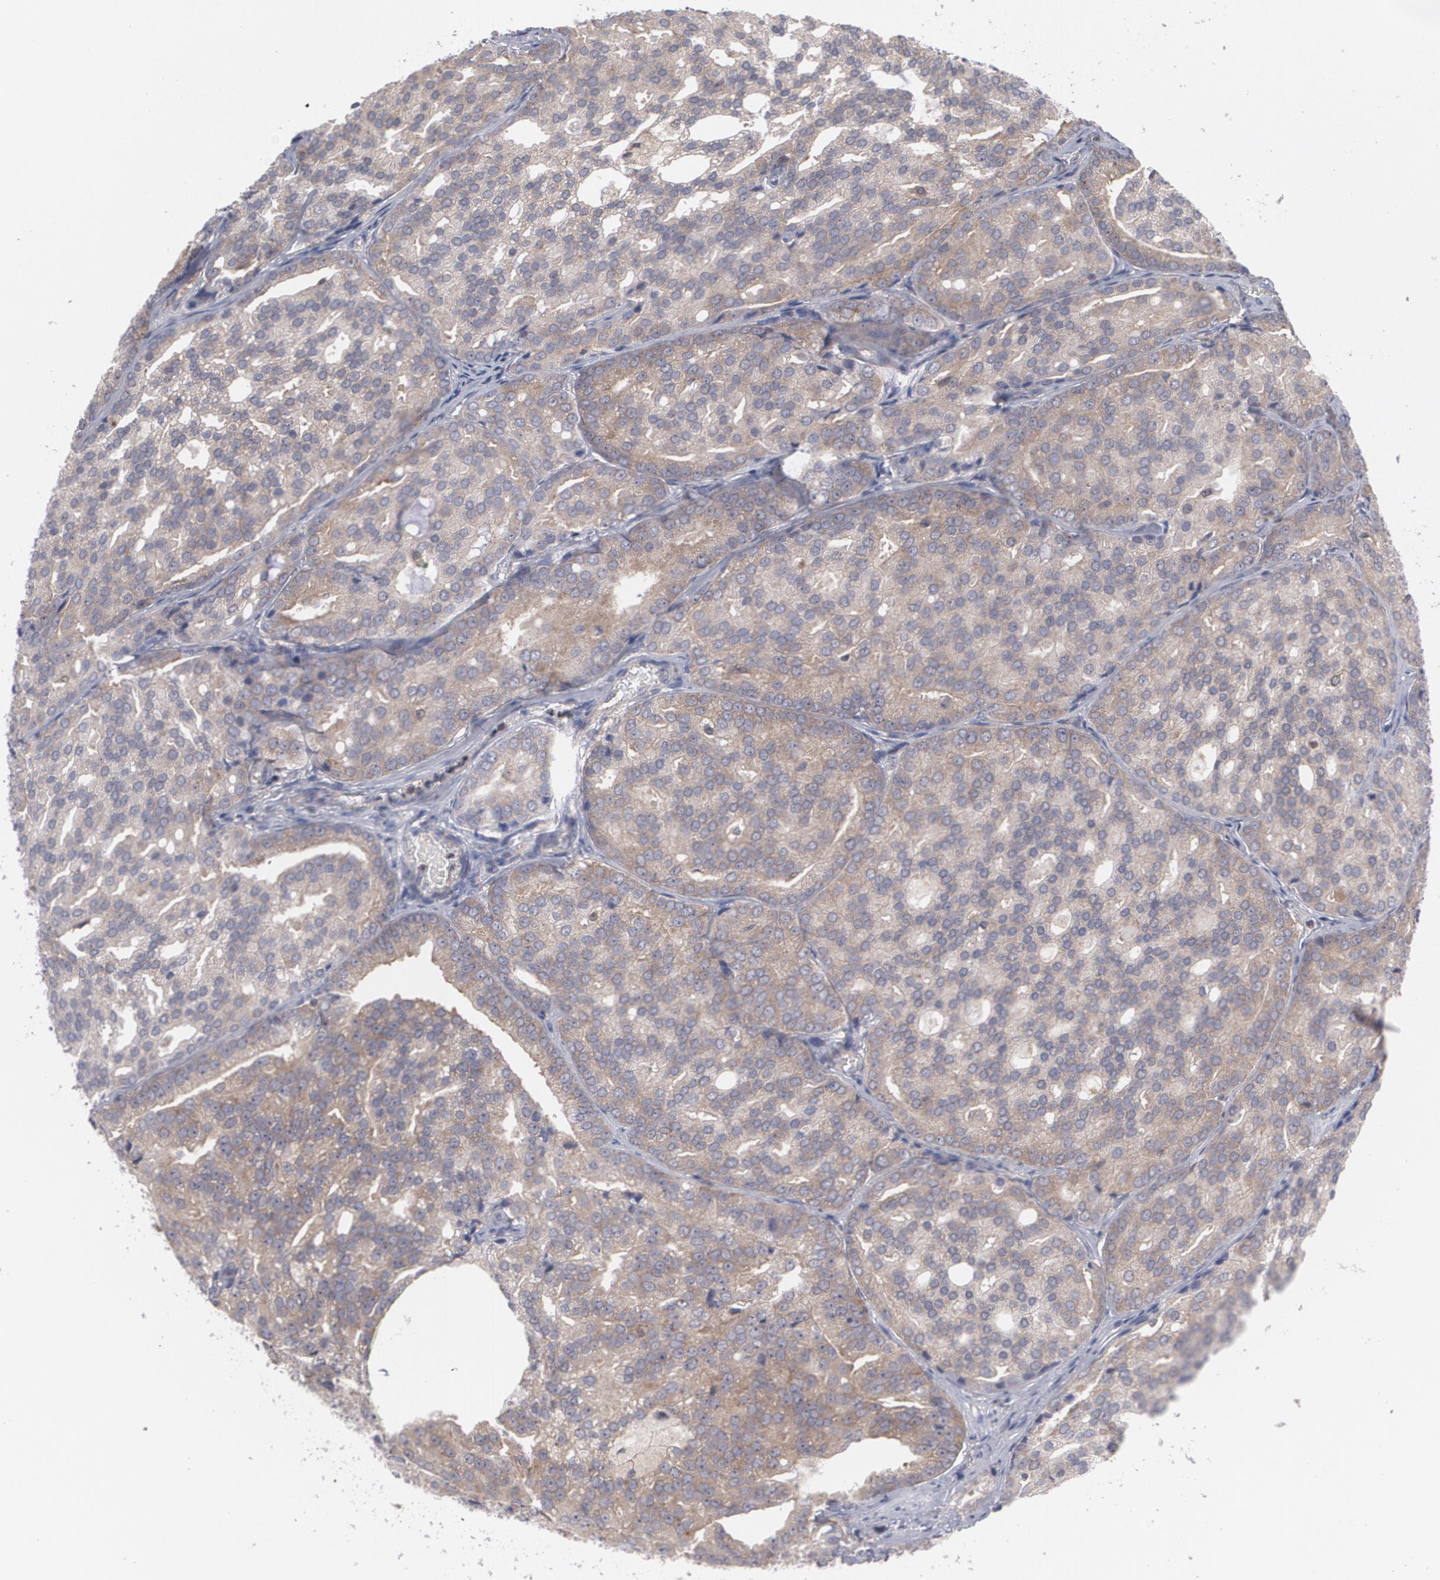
{"staining": {"intensity": "weak", "quantity": ">75%", "location": "cytoplasmic/membranous"}, "tissue": "prostate cancer", "cell_type": "Tumor cells", "image_type": "cancer", "snomed": [{"axis": "morphology", "description": "Adenocarcinoma, High grade"}, {"axis": "topography", "description": "Prostate"}], "caption": "Prostate cancer (adenocarcinoma (high-grade)) tissue displays weak cytoplasmic/membranous expression in about >75% of tumor cells, visualized by immunohistochemistry.", "gene": "HTT", "patient": {"sex": "male", "age": 64}}